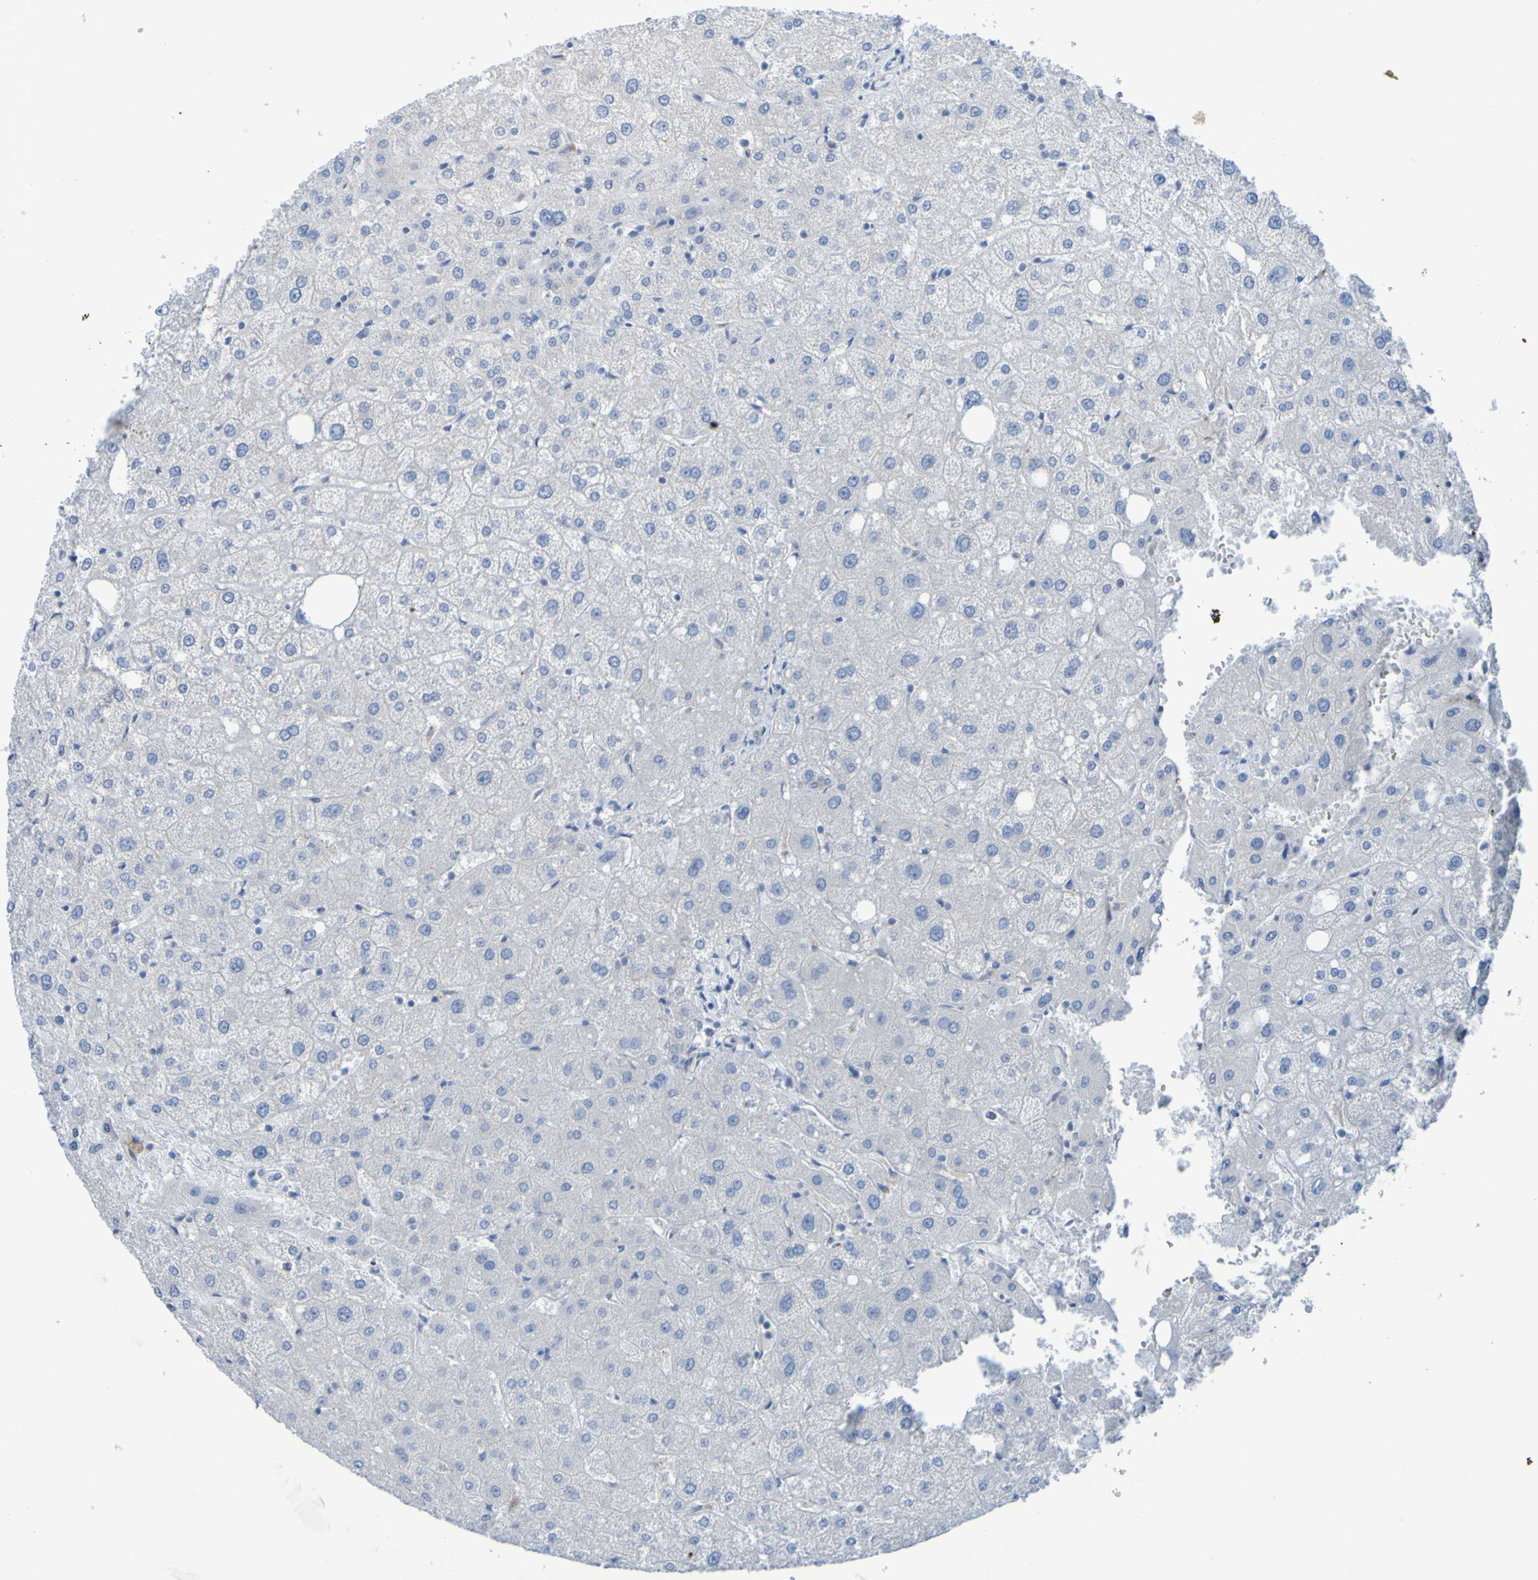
{"staining": {"intensity": "weak", "quantity": "25%-75%", "location": "cytoplasmic/membranous"}, "tissue": "liver", "cell_type": "Cholangiocytes", "image_type": "normal", "snomed": [{"axis": "morphology", "description": "Normal tissue, NOS"}, {"axis": "topography", "description": "Liver"}], "caption": "Immunohistochemistry (IHC) staining of unremarkable liver, which demonstrates low levels of weak cytoplasmic/membranous staining in approximately 25%-75% of cholangiocytes indicating weak cytoplasmic/membranous protein positivity. The staining was performed using DAB (3,3'-diaminobenzidine) (brown) for protein detection and nuclei were counterstained in hematoxylin (blue).", "gene": "NPRL3", "patient": {"sex": "male", "age": 73}}